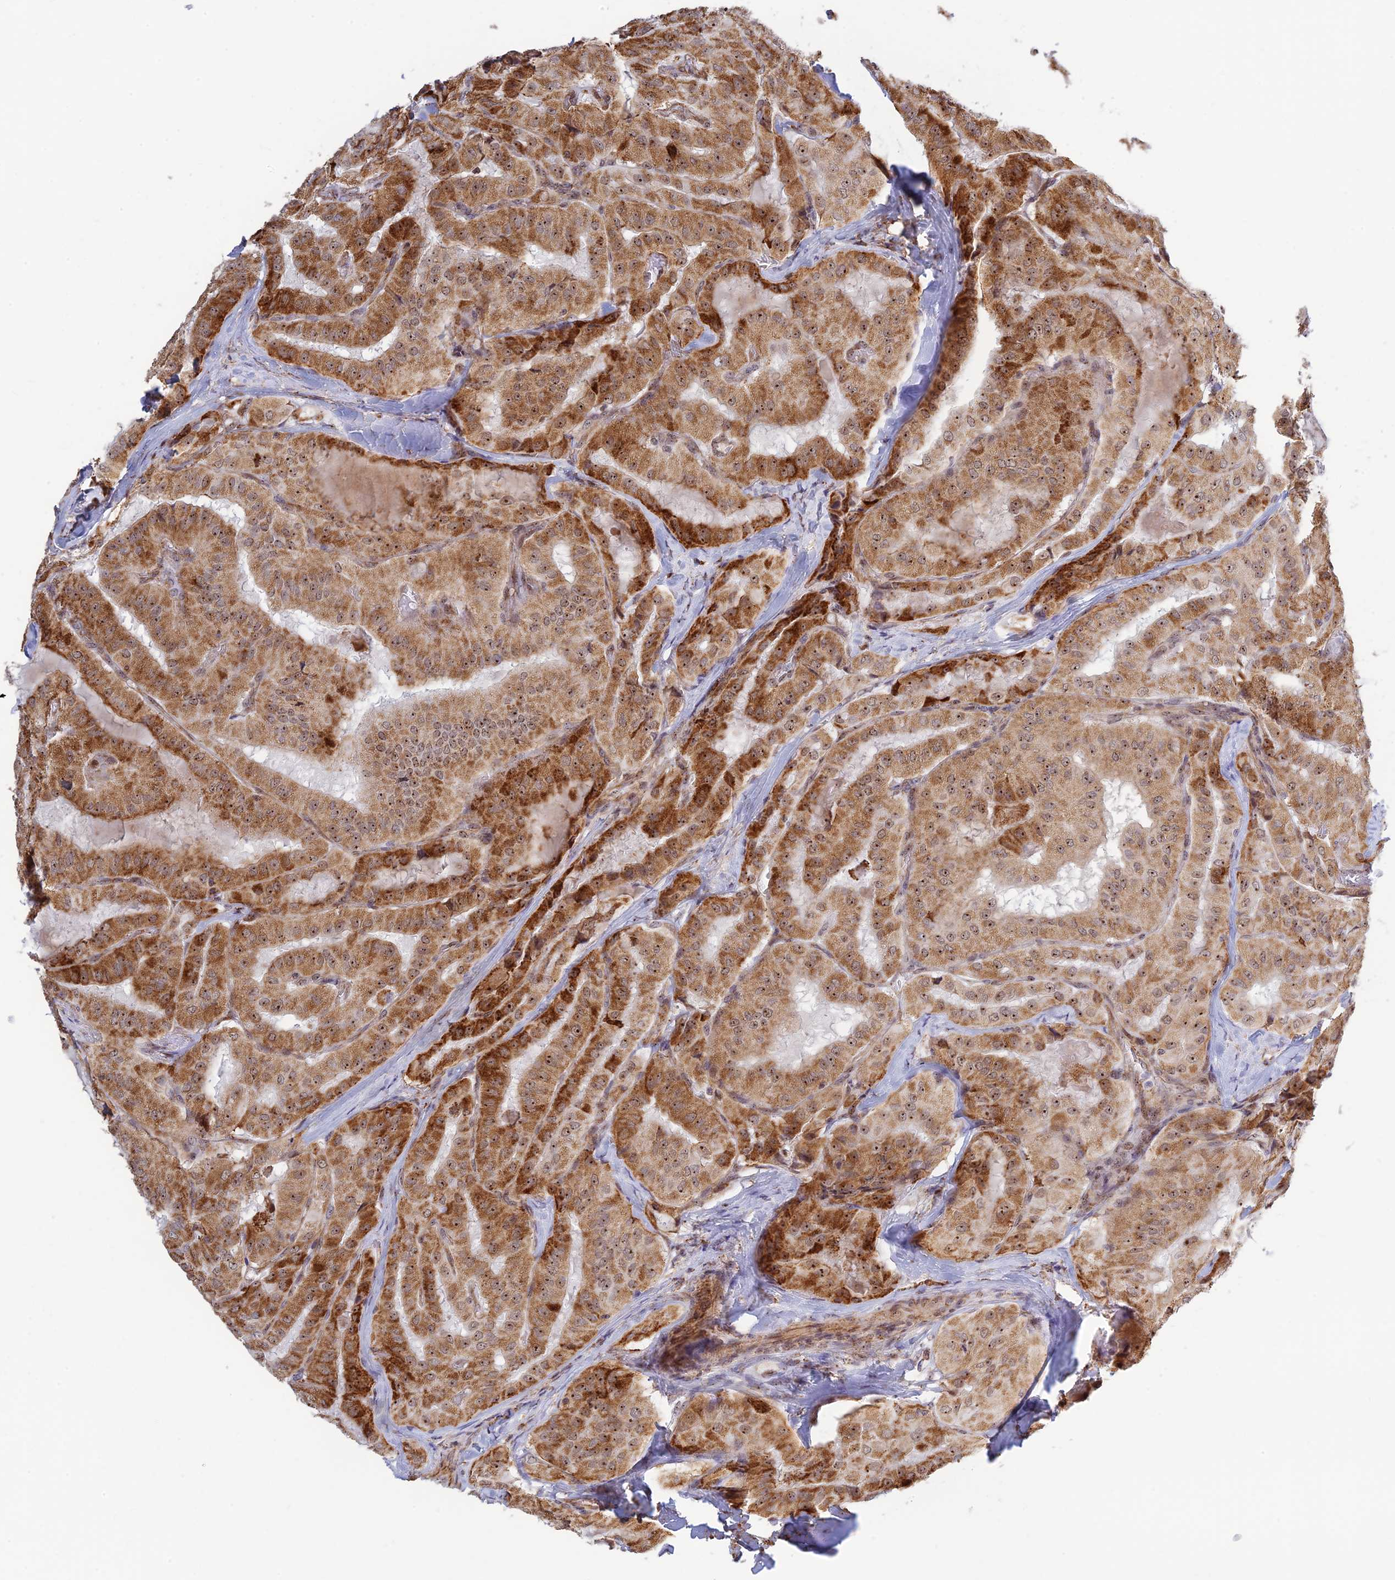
{"staining": {"intensity": "strong", "quantity": "25%-75%", "location": "cytoplasmic/membranous,nuclear"}, "tissue": "thyroid cancer", "cell_type": "Tumor cells", "image_type": "cancer", "snomed": [{"axis": "morphology", "description": "Normal tissue, NOS"}, {"axis": "morphology", "description": "Papillary adenocarcinoma, NOS"}, {"axis": "topography", "description": "Thyroid gland"}], "caption": "Papillary adenocarcinoma (thyroid) tissue exhibits strong cytoplasmic/membranous and nuclear staining in approximately 25%-75% of tumor cells, visualized by immunohistochemistry.", "gene": "POLR1G", "patient": {"sex": "female", "age": 59}}